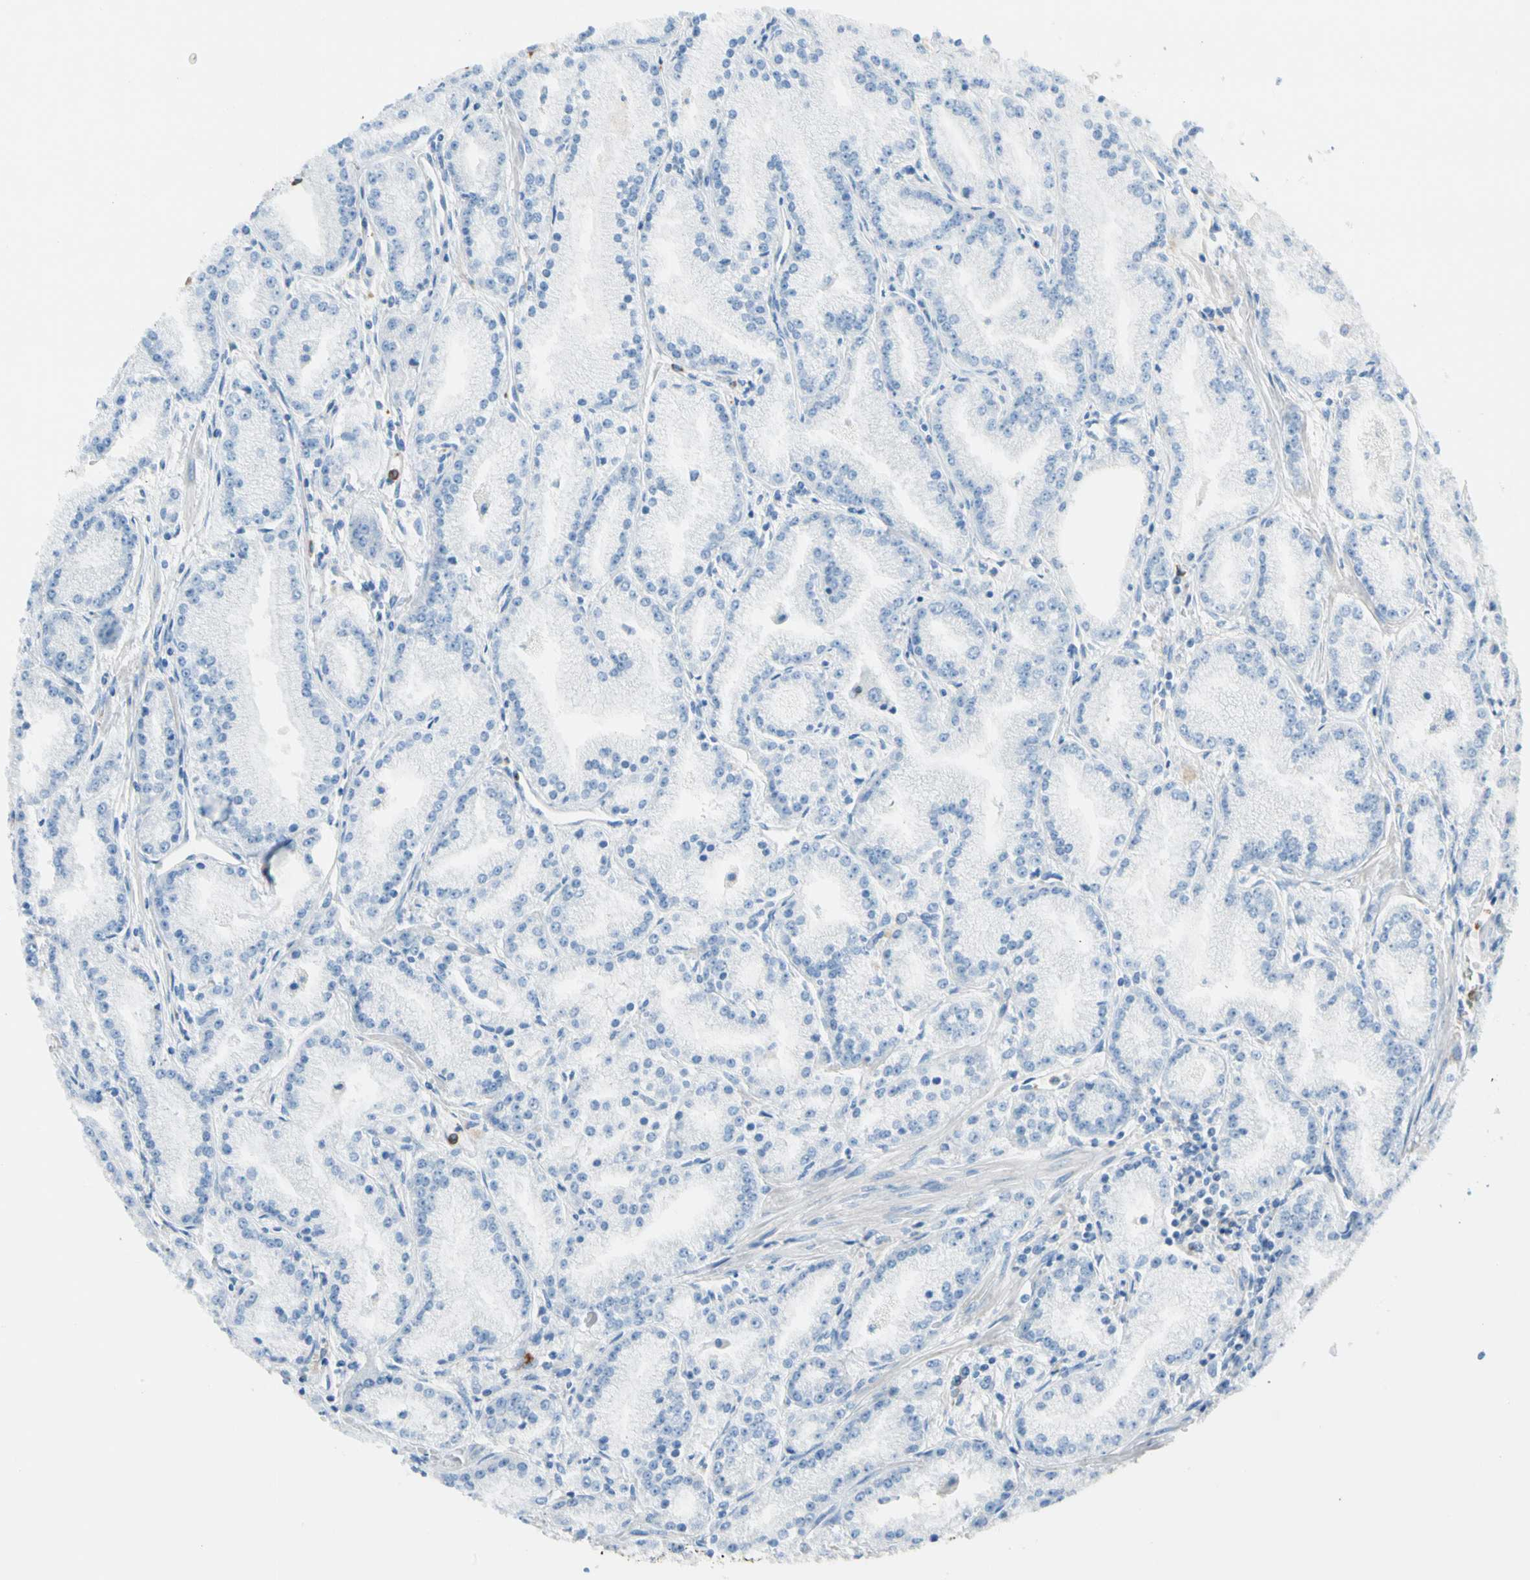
{"staining": {"intensity": "negative", "quantity": "none", "location": "none"}, "tissue": "prostate cancer", "cell_type": "Tumor cells", "image_type": "cancer", "snomed": [{"axis": "morphology", "description": "Adenocarcinoma, High grade"}, {"axis": "topography", "description": "Prostate"}], "caption": "This is a photomicrograph of immunohistochemistry (IHC) staining of adenocarcinoma (high-grade) (prostate), which shows no staining in tumor cells. The staining is performed using DAB (3,3'-diaminobenzidine) brown chromogen with nuclei counter-stained in using hematoxylin.", "gene": "LY6G6F", "patient": {"sex": "male", "age": 61}}